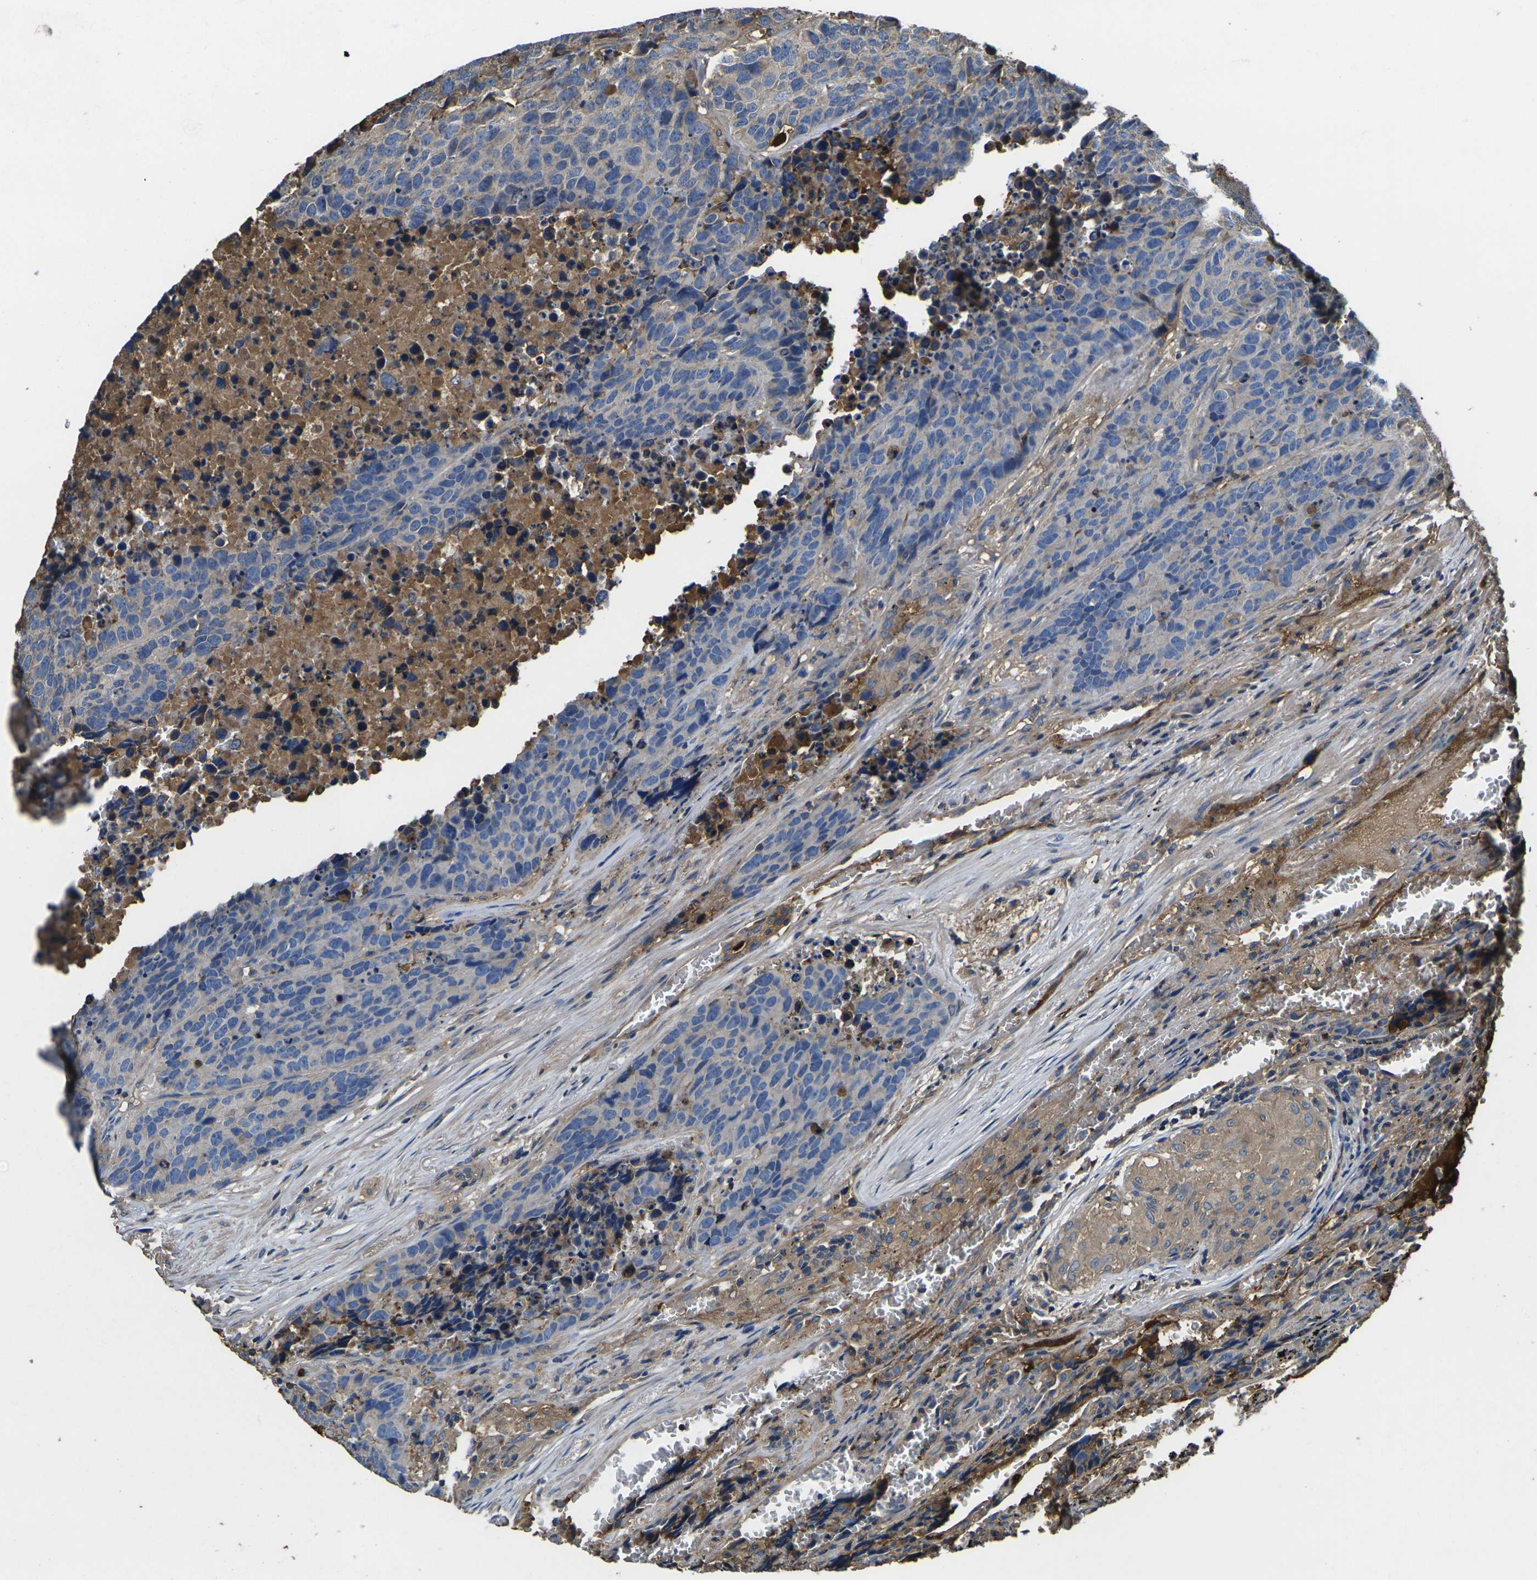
{"staining": {"intensity": "negative", "quantity": "none", "location": "none"}, "tissue": "carcinoid", "cell_type": "Tumor cells", "image_type": "cancer", "snomed": [{"axis": "morphology", "description": "Carcinoid, malignant, NOS"}, {"axis": "topography", "description": "Lung"}], "caption": "Protein analysis of carcinoid exhibits no significant positivity in tumor cells. Brightfield microscopy of IHC stained with DAB (brown) and hematoxylin (blue), captured at high magnification.", "gene": "HSPG2", "patient": {"sex": "male", "age": 60}}